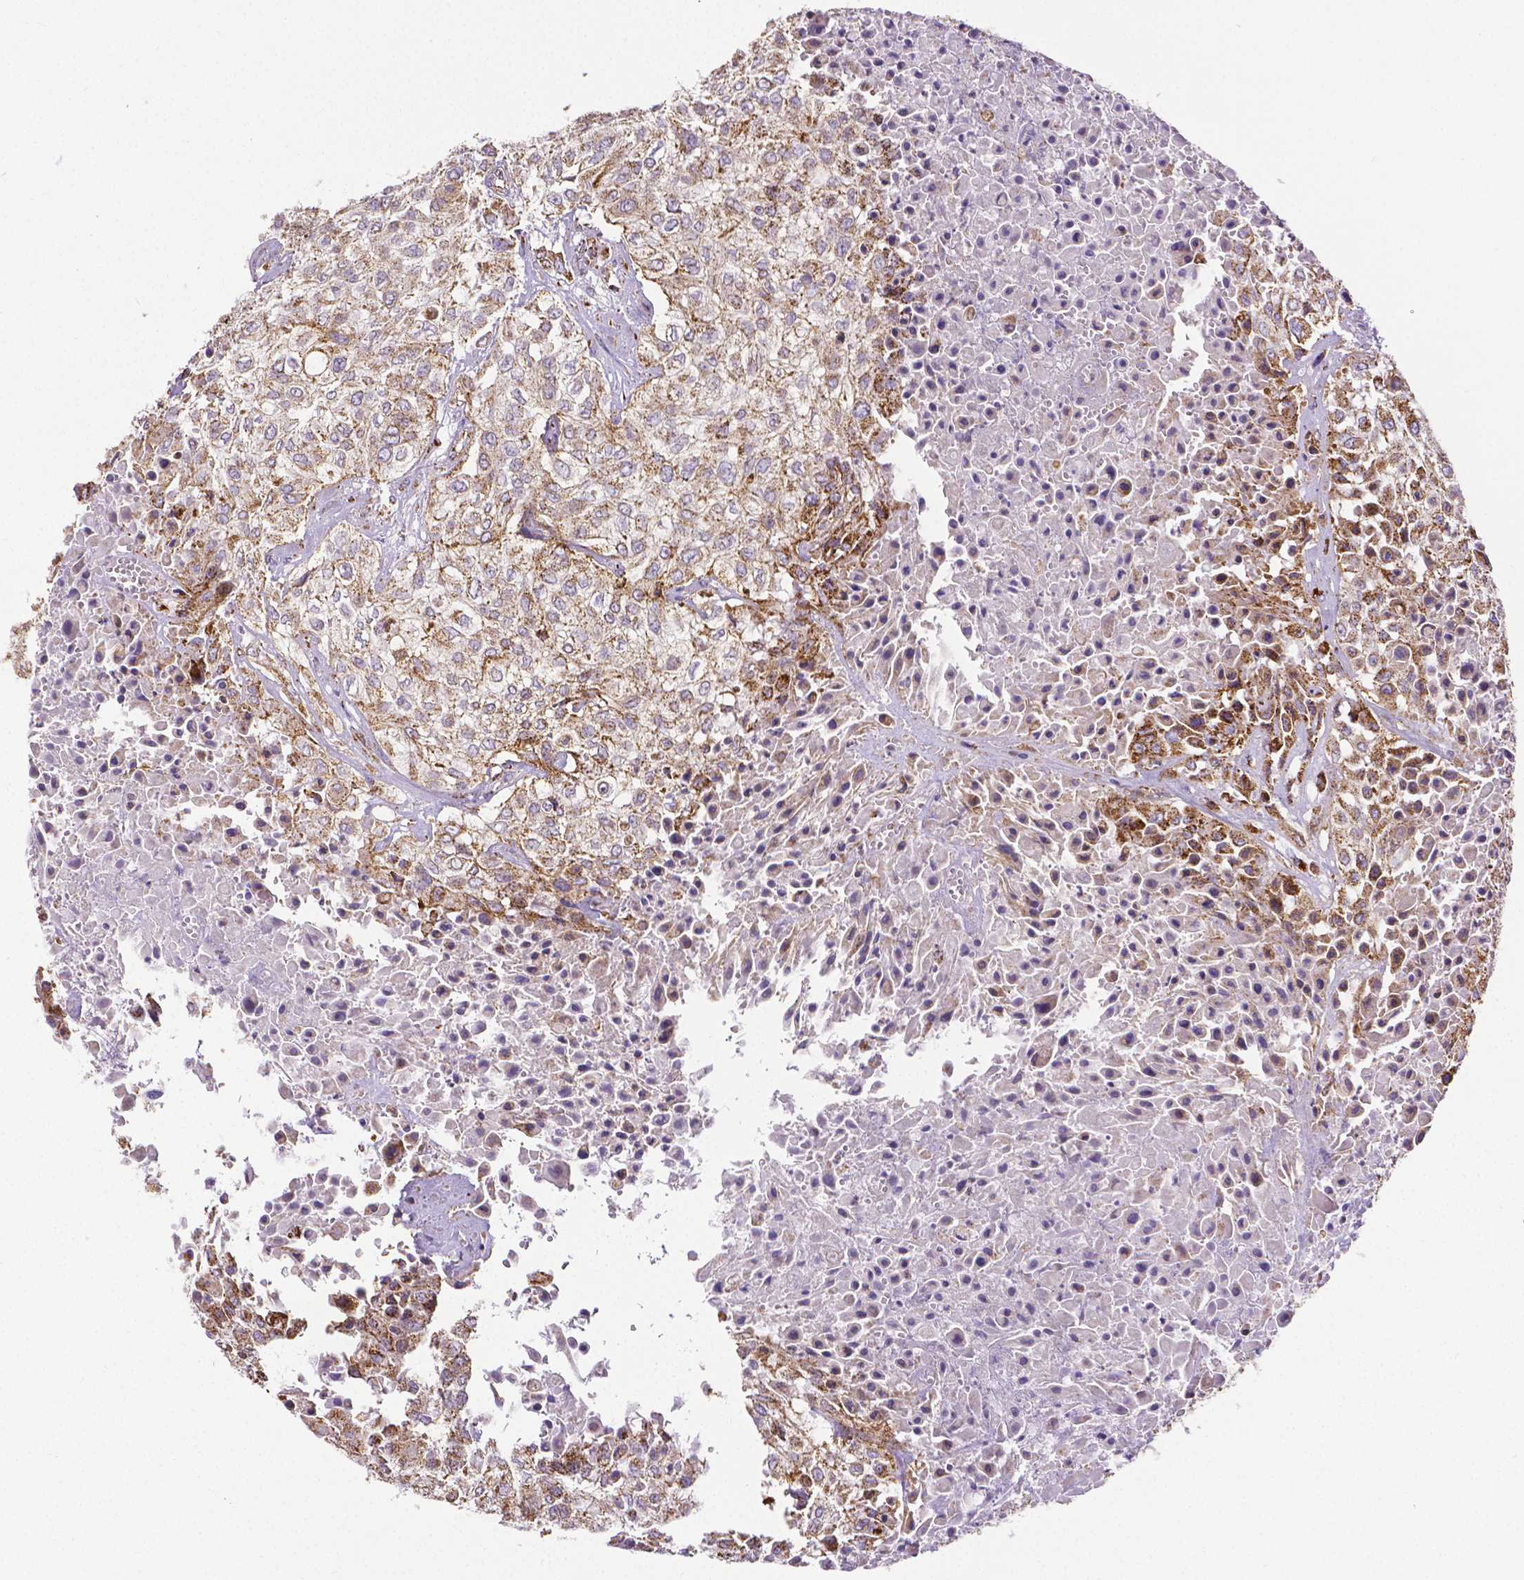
{"staining": {"intensity": "moderate", "quantity": ">75%", "location": "cytoplasmic/membranous"}, "tissue": "urothelial cancer", "cell_type": "Tumor cells", "image_type": "cancer", "snomed": [{"axis": "morphology", "description": "Urothelial carcinoma, High grade"}, {"axis": "topography", "description": "Urinary bladder"}], "caption": "Protein staining of high-grade urothelial carcinoma tissue displays moderate cytoplasmic/membranous staining in approximately >75% of tumor cells. Nuclei are stained in blue.", "gene": "MACC1", "patient": {"sex": "male", "age": 57}}